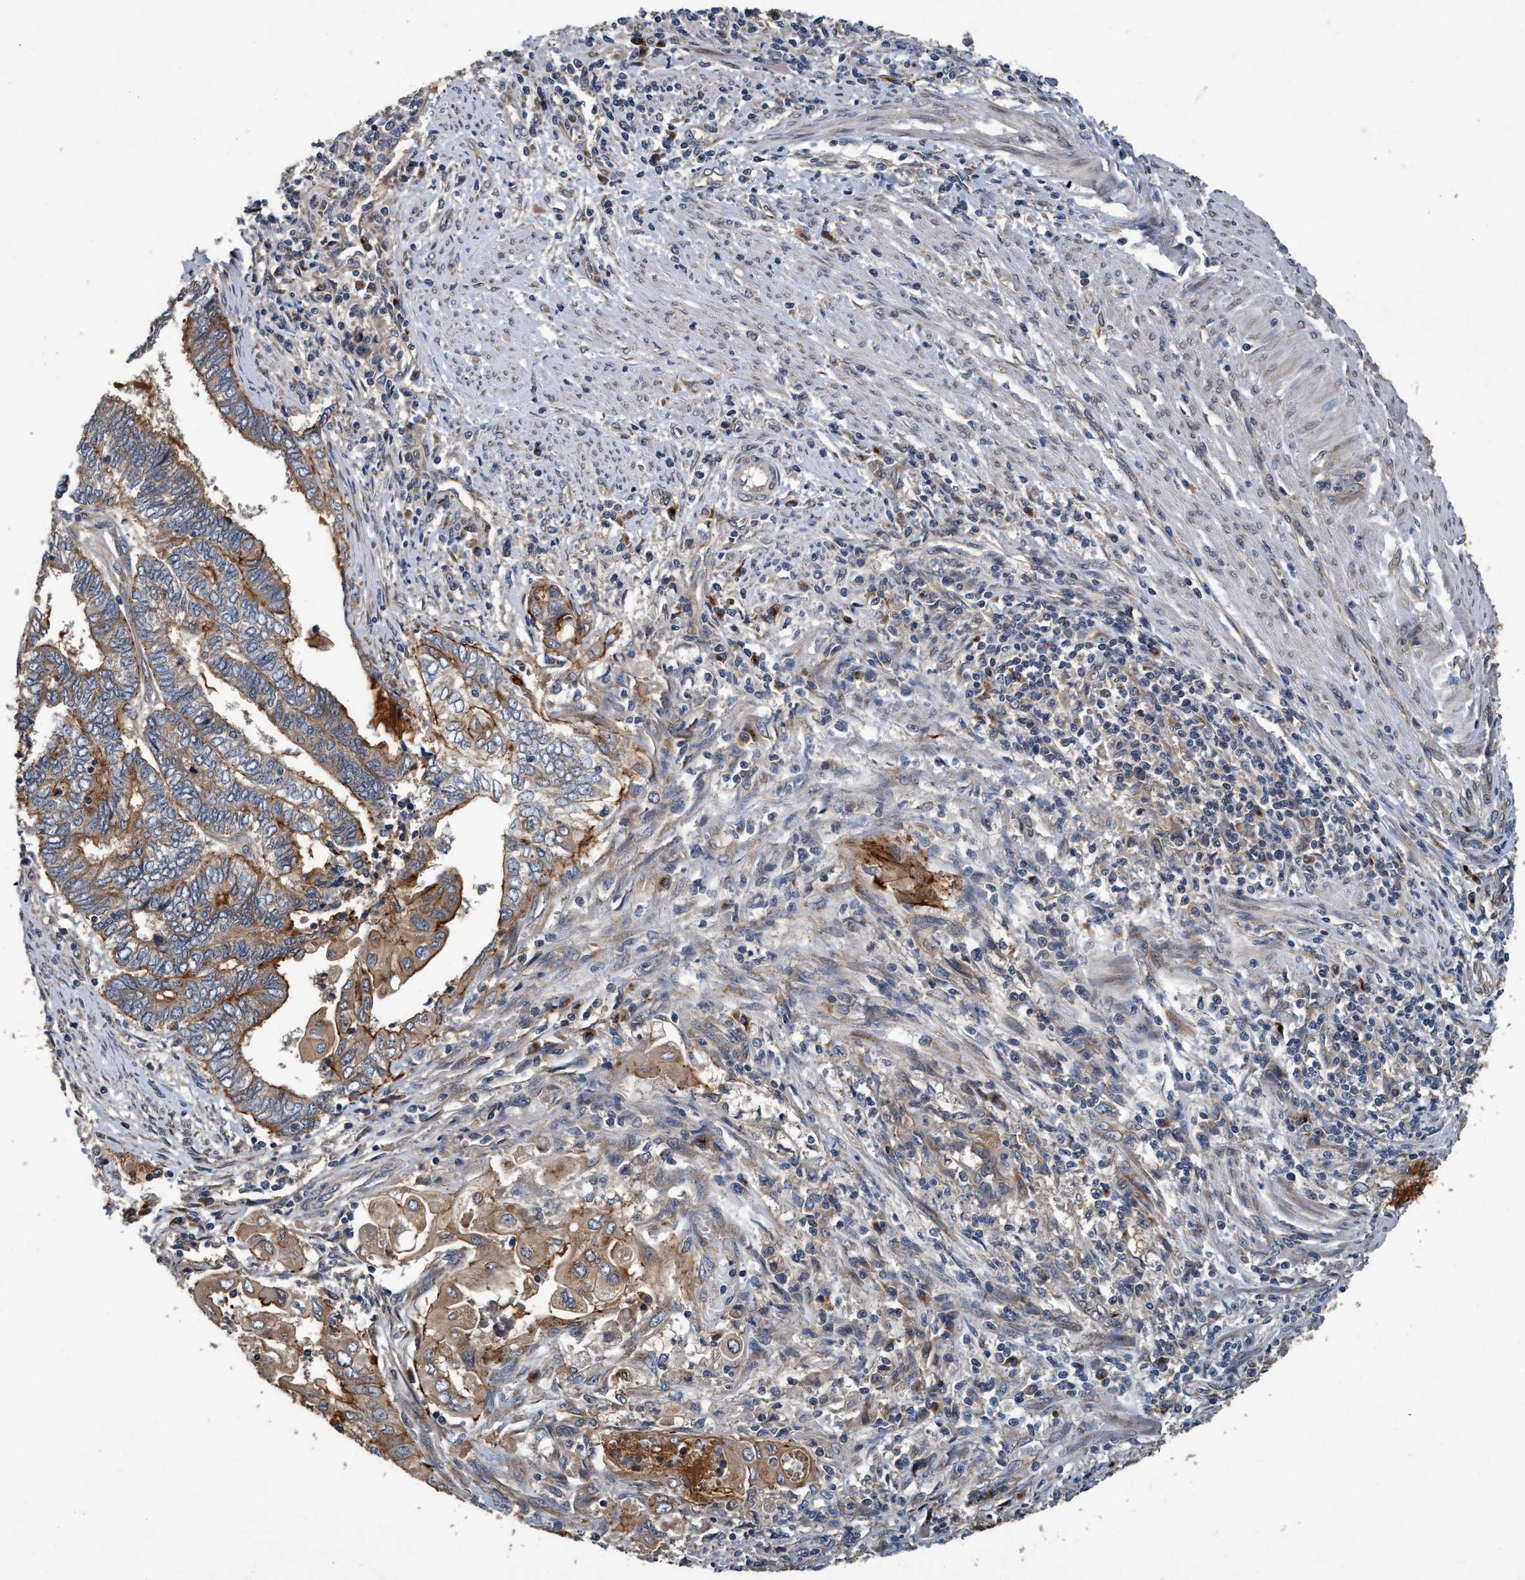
{"staining": {"intensity": "moderate", "quantity": "25%-75%", "location": "cytoplasmic/membranous"}, "tissue": "endometrial cancer", "cell_type": "Tumor cells", "image_type": "cancer", "snomed": [{"axis": "morphology", "description": "Adenocarcinoma, NOS"}, {"axis": "topography", "description": "Uterus"}, {"axis": "topography", "description": "Endometrium"}], "caption": "A brown stain shows moderate cytoplasmic/membranous expression of a protein in human endometrial adenocarcinoma tumor cells. The staining is performed using DAB (3,3'-diaminobenzidine) brown chromogen to label protein expression. The nuclei are counter-stained blue using hematoxylin.", "gene": "MACC1", "patient": {"sex": "female", "age": 70}}